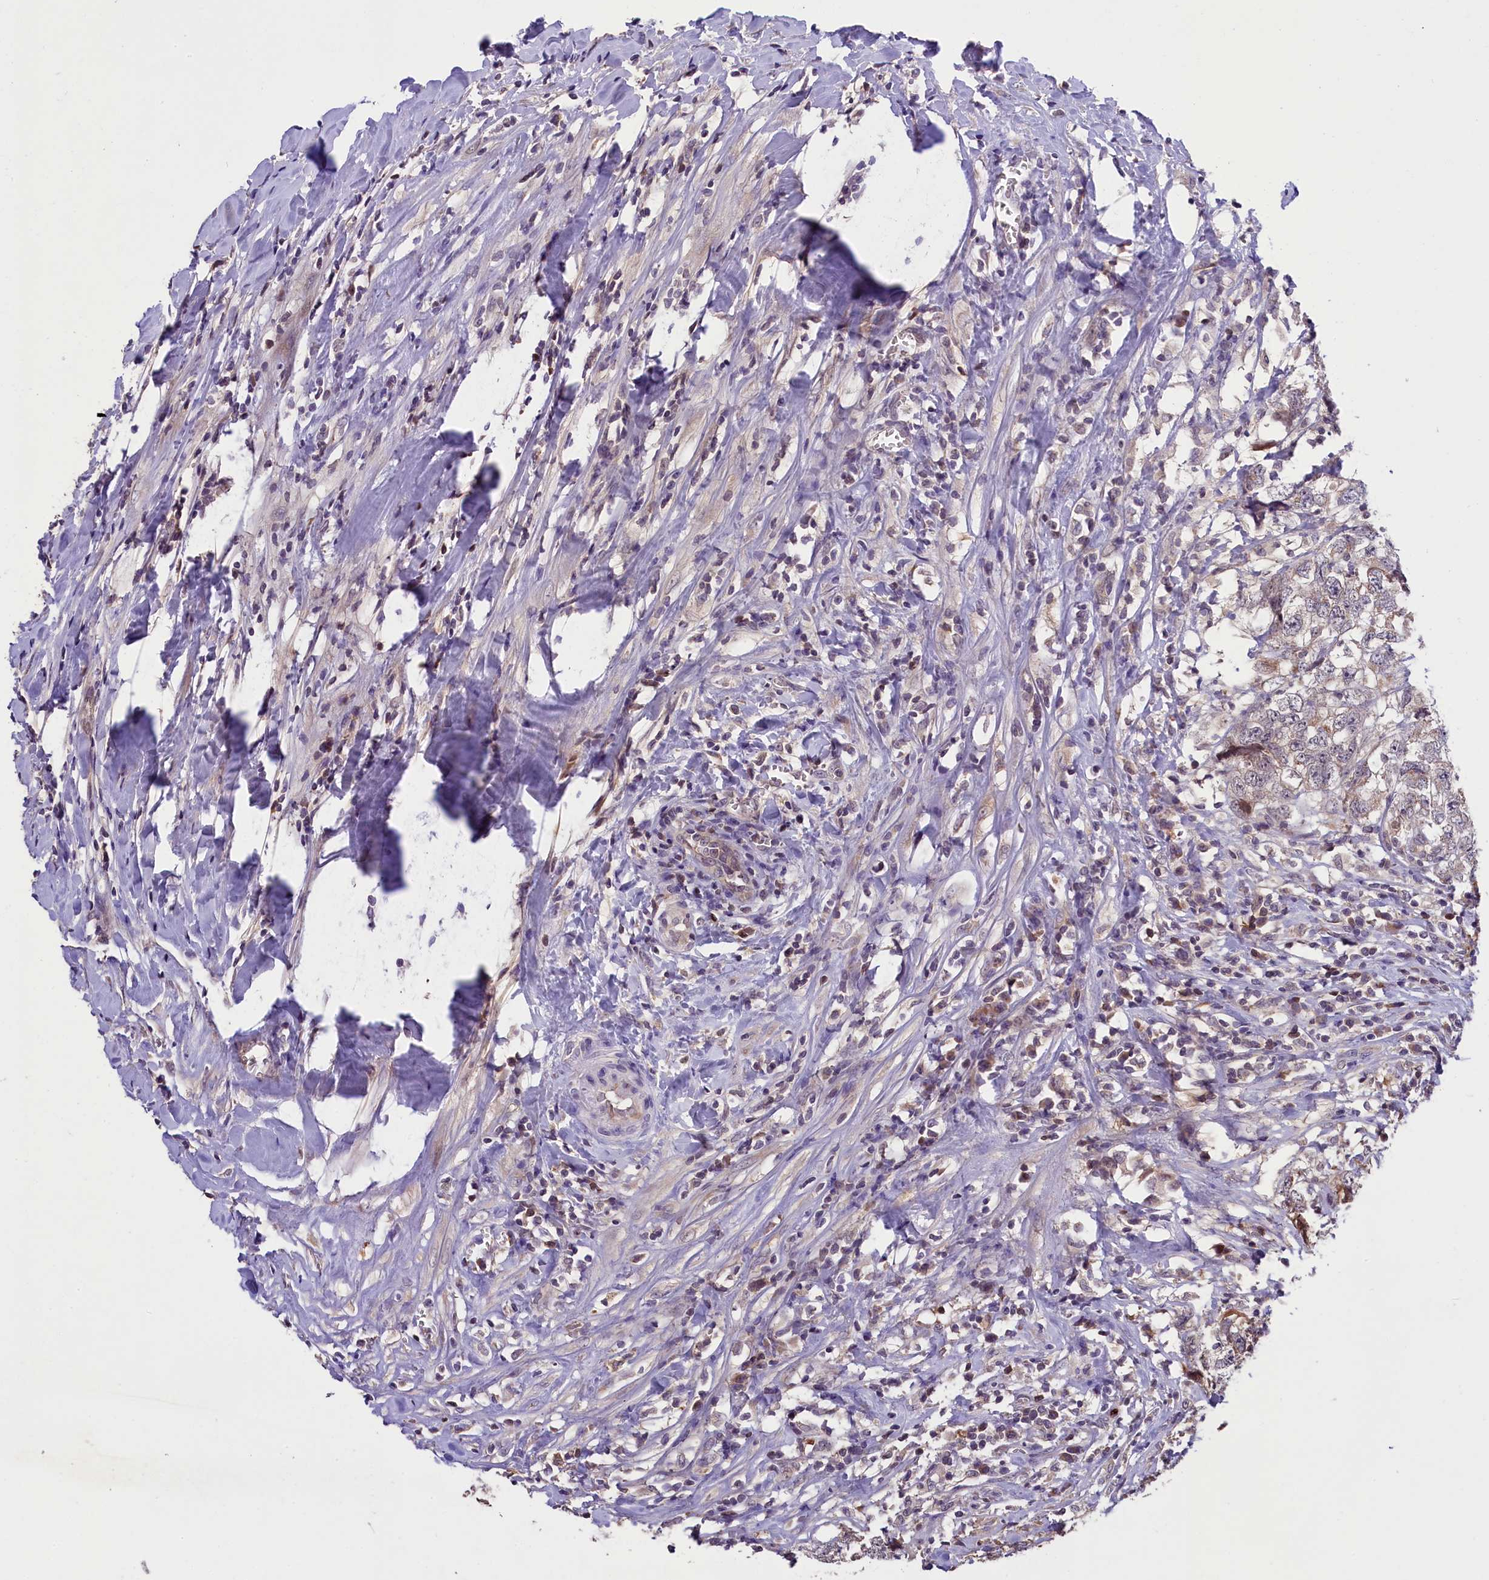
{"staining": {"intensity": "negative", "quantity": "none", "location": "none"}, "tissue": "testis cancer", "cell_type": "Tumor cells", "image_type": "cancer", "snomed": [{"axis": "morphology", "description": "Seminoma, NOS"}, {"axis": "morphology", "description": "Carcinoma, Embryonal, NOS"}, {"axis": "topography", "description": "Testis"}], "caption": "Immunohistochemistry (IHC) of human testis cancer demonstrates no positivity in tumor cells.", "gene": "PHAF1", "patient": {"sex": "male", "age": 29}}